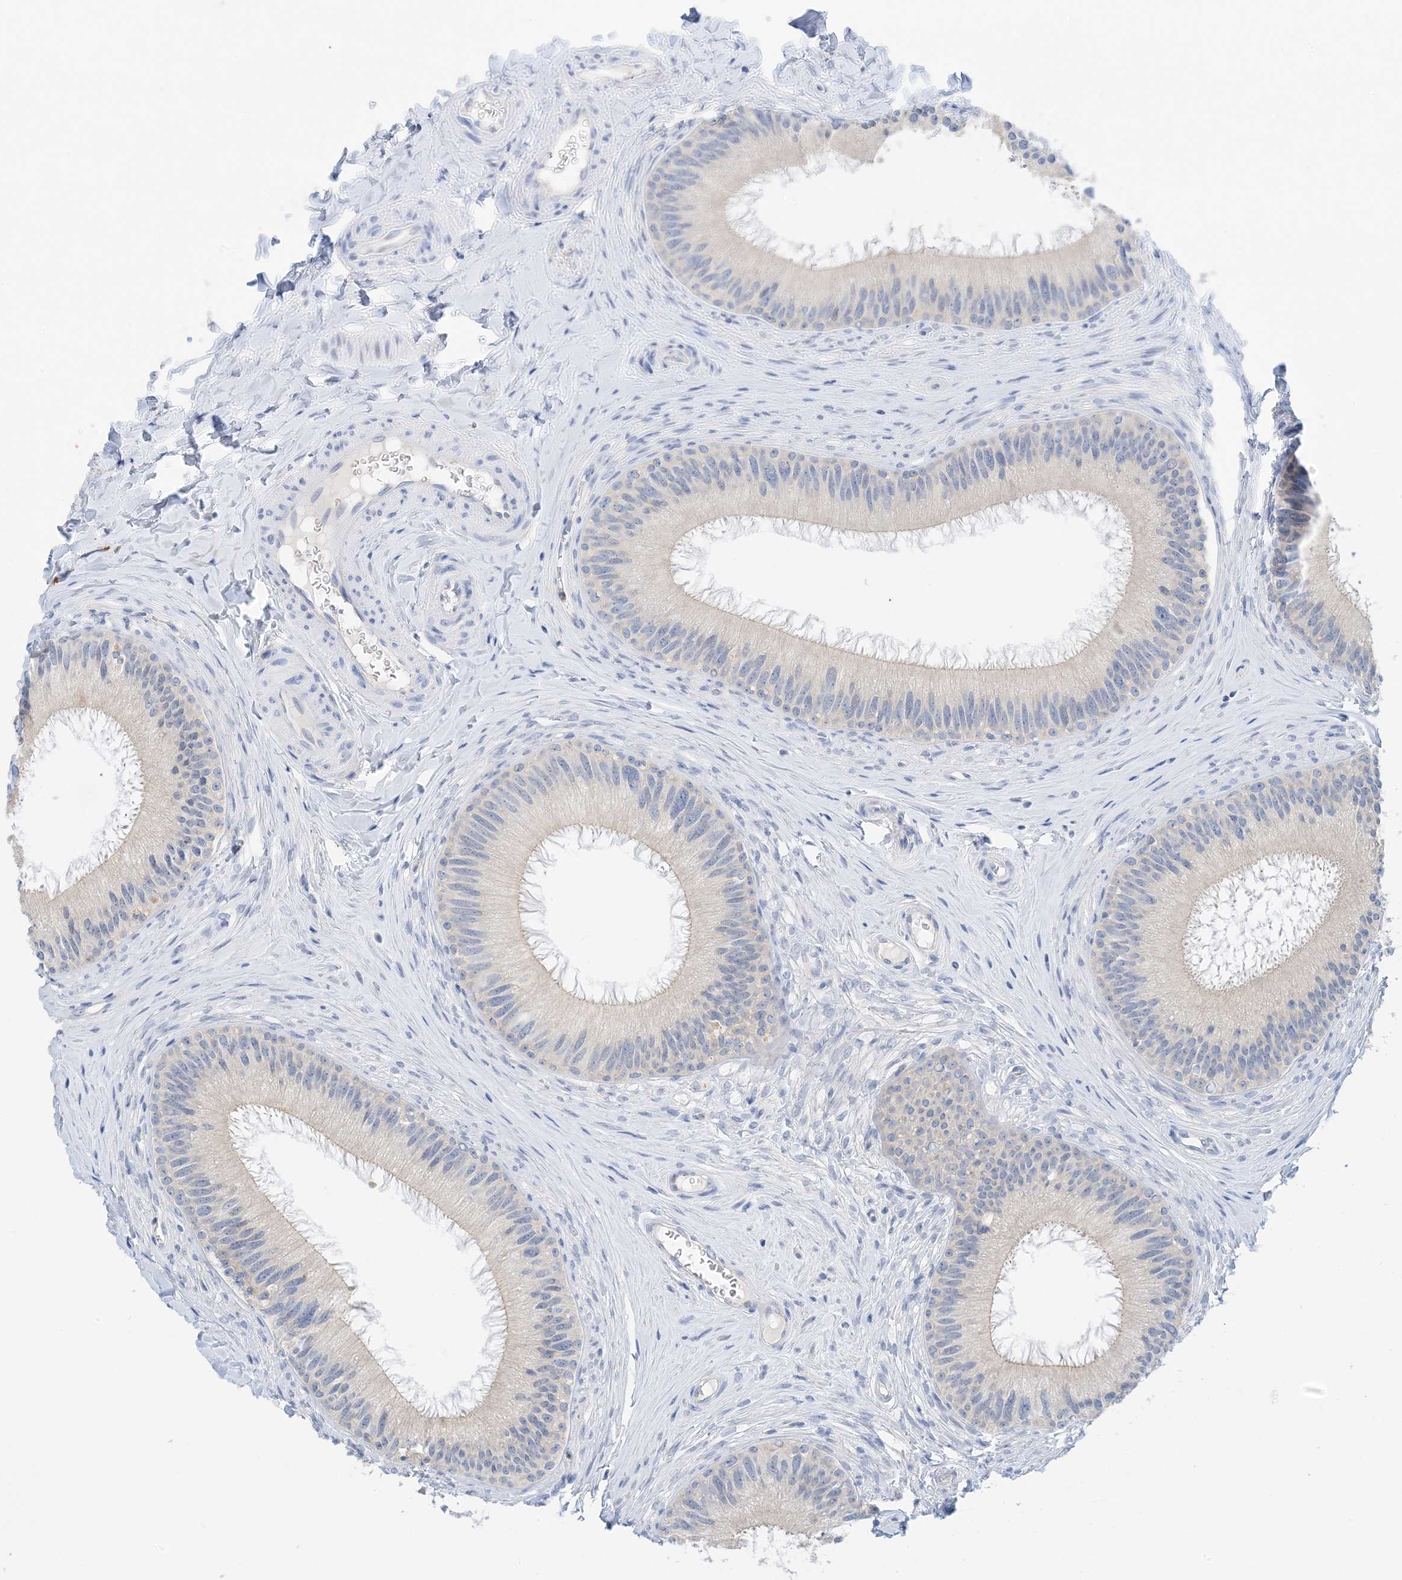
{"staining": {"intensity": "negative", "quantity": "none", "location": "none"}, "tissue": "epididymis", "cell_type": "Glandular cells", "image_type": "normal", "snomed": [{"axis": "morphology", "description": "Normal tissue, NOS"}, {"axis": "topography", "description": "Epididymis"}], "caption": "Immunohistochemistry (IHC) photomicrograph of unremarkable epididymis: human epididymis stained with DAB displays no significant protein staining in glandular cells.", "gene": "KIFBP", "patient": {"sex": "male", "age": 27}}